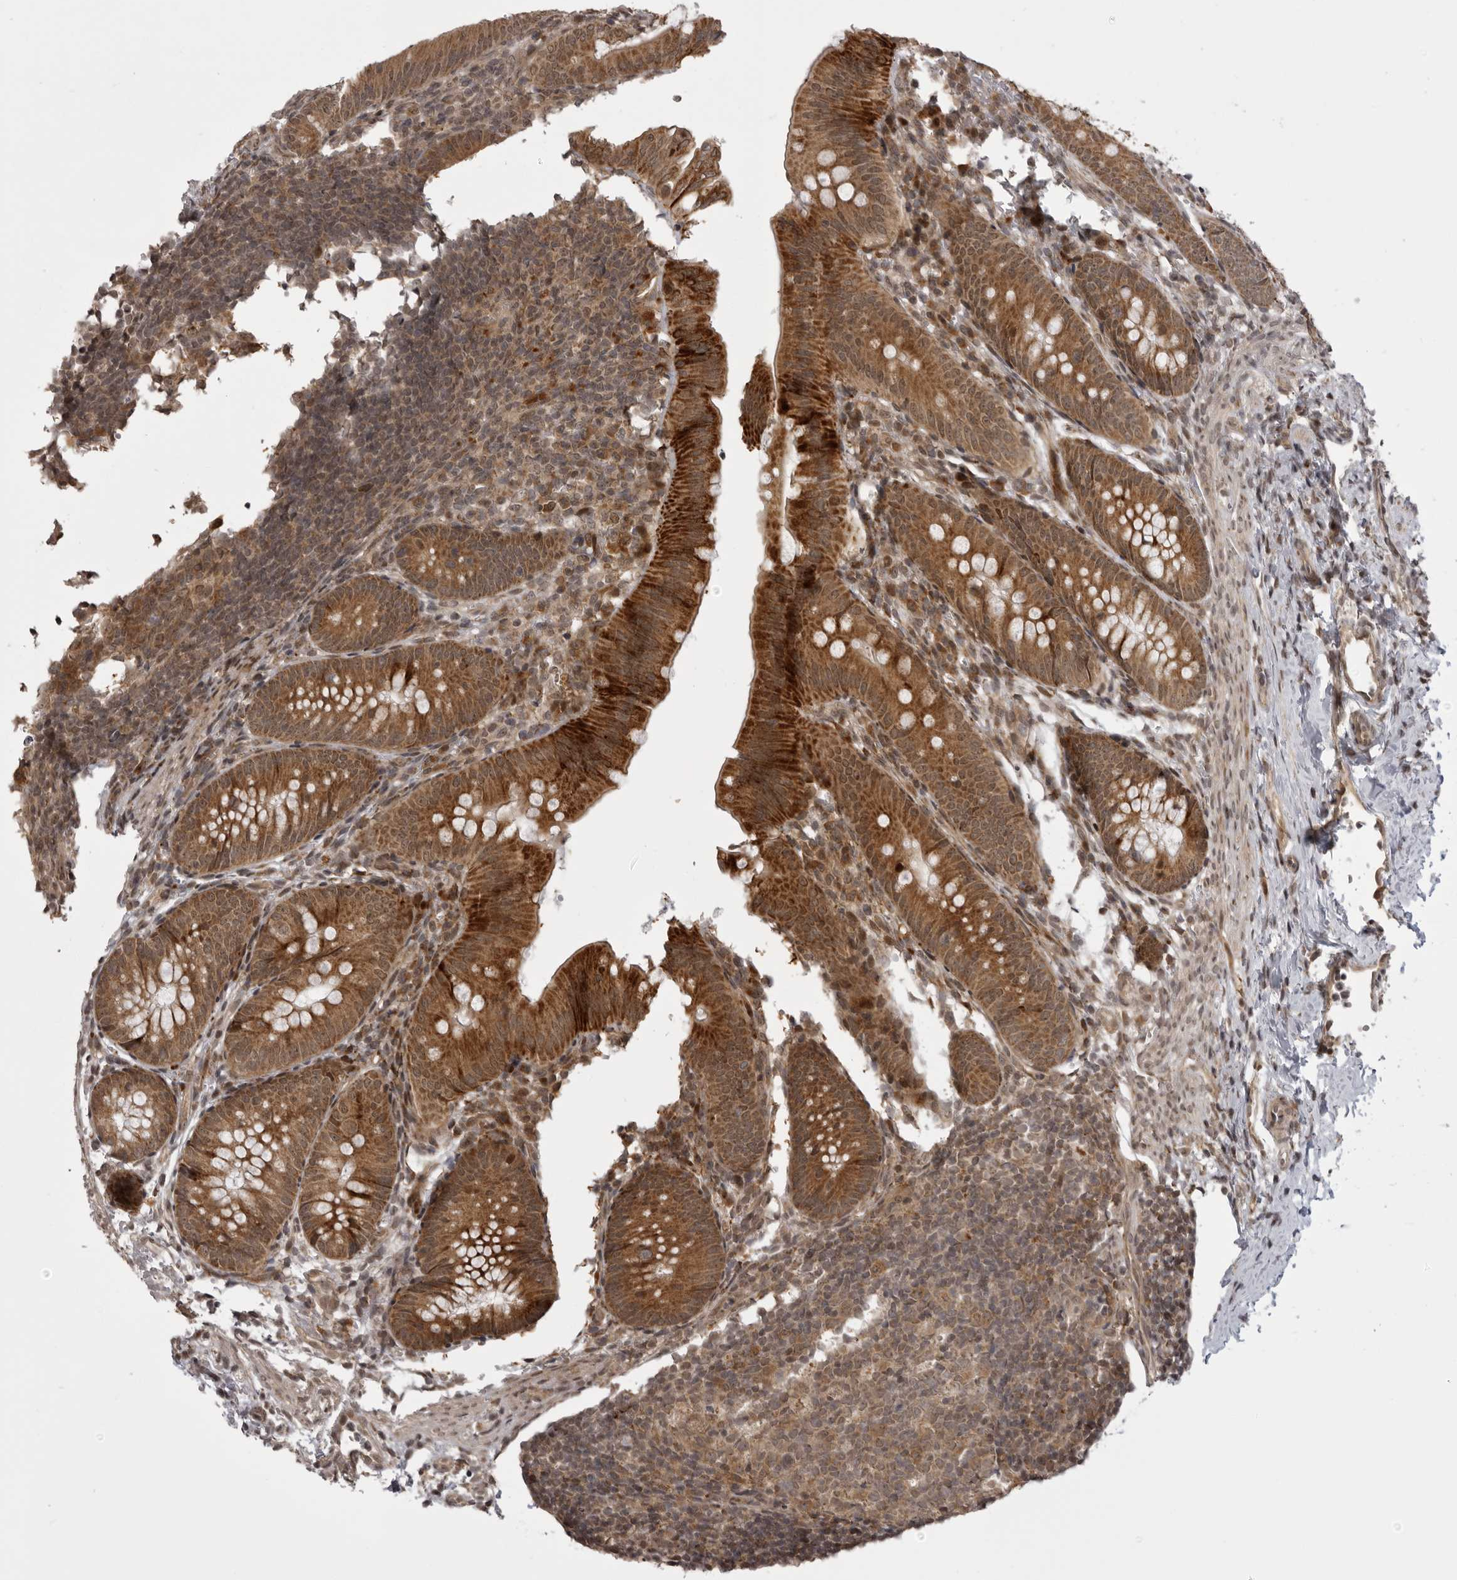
{"staining": {"intensity": "strong", "quantity": ">75%", "location": "cytoplasmic/membranous"}, "tissue": "appendix", "cell_type": "Glandular cells", "image_type": "normal", "snomed": [{"axis": "morphology", "description": "Normal tissue, NOS"}, {"axis": "topography", "description": "Appendix"}], "caption": "A photomicrograph of appendix stained for a protein exhibits strong cytoplasmic/membranous brown staining in glandular cells. (DAB (3,3'-diaminobenzidine) = brown stain, brightfield microscopy at high magnification).", "gene": "C1orf109", "patient": {"sex": "male", "age": 1}}